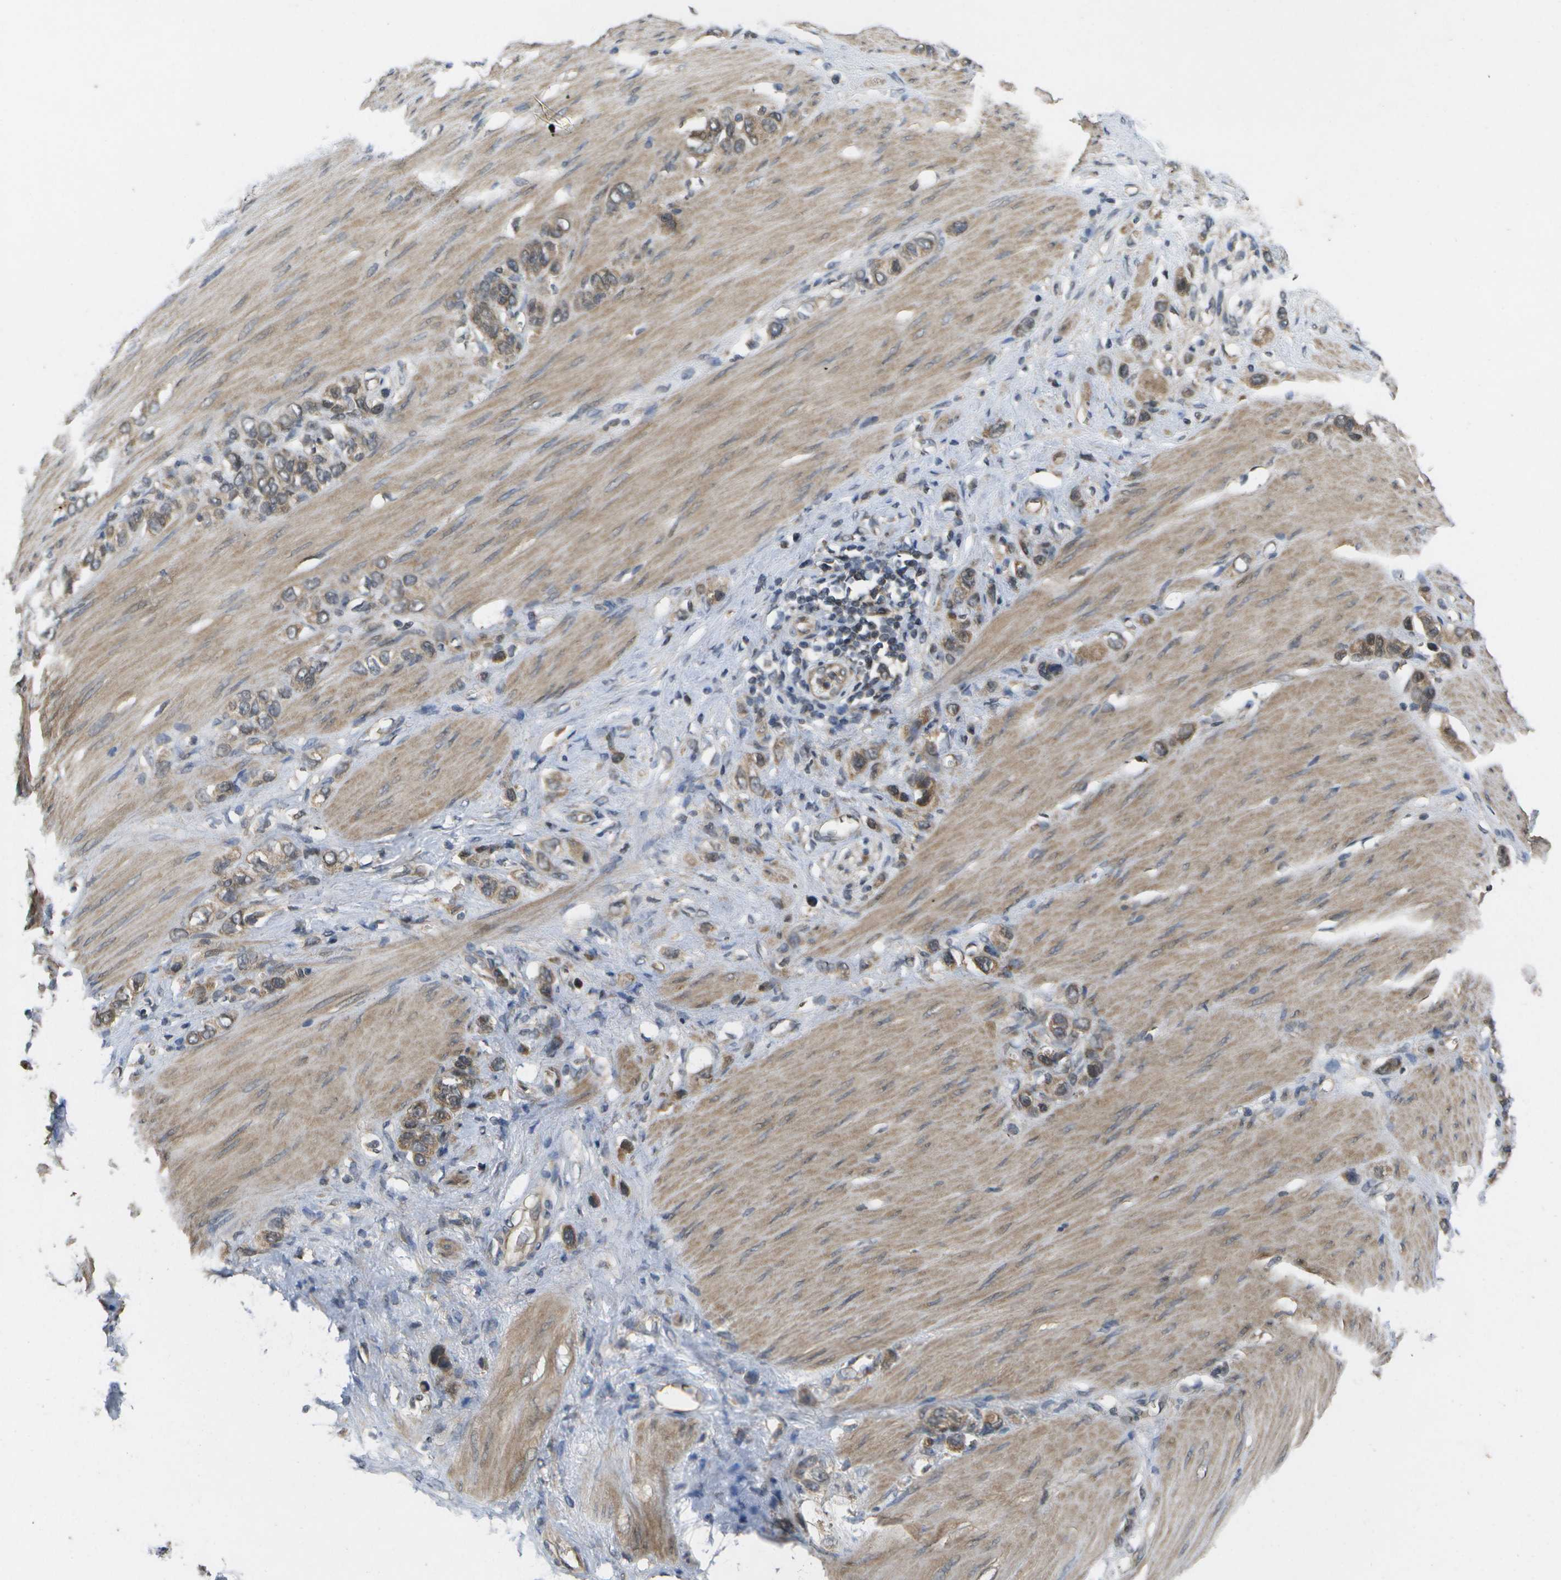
{"staining": {"intensity": "moderate", "quantity": ">75%", "location": "cytoplasmic/membranous"}, "tissue": "stomach cancer", "cell_type": "Tumor cells", "image_type": "cancer", "snomed": [{"axis": "morphology", "description": "Adenocarcinoma, NOS"}, {"axis": "morphology", "description": "Adenocarcinoma, High grade"}, {"axis": "topography", "description": "Stomach, upper"}, {"axis": "topography", "description": "Stomach, lower"}], "caption": "Immunohistochemical staining of human high-grade adenocarcinoma (stomach) shows moderate cytoplasmic/membranous protein staining in approximately >75% of tumor cells.", "gene": "ALAS1", "patient": {"sex": "female", "age": 65}}